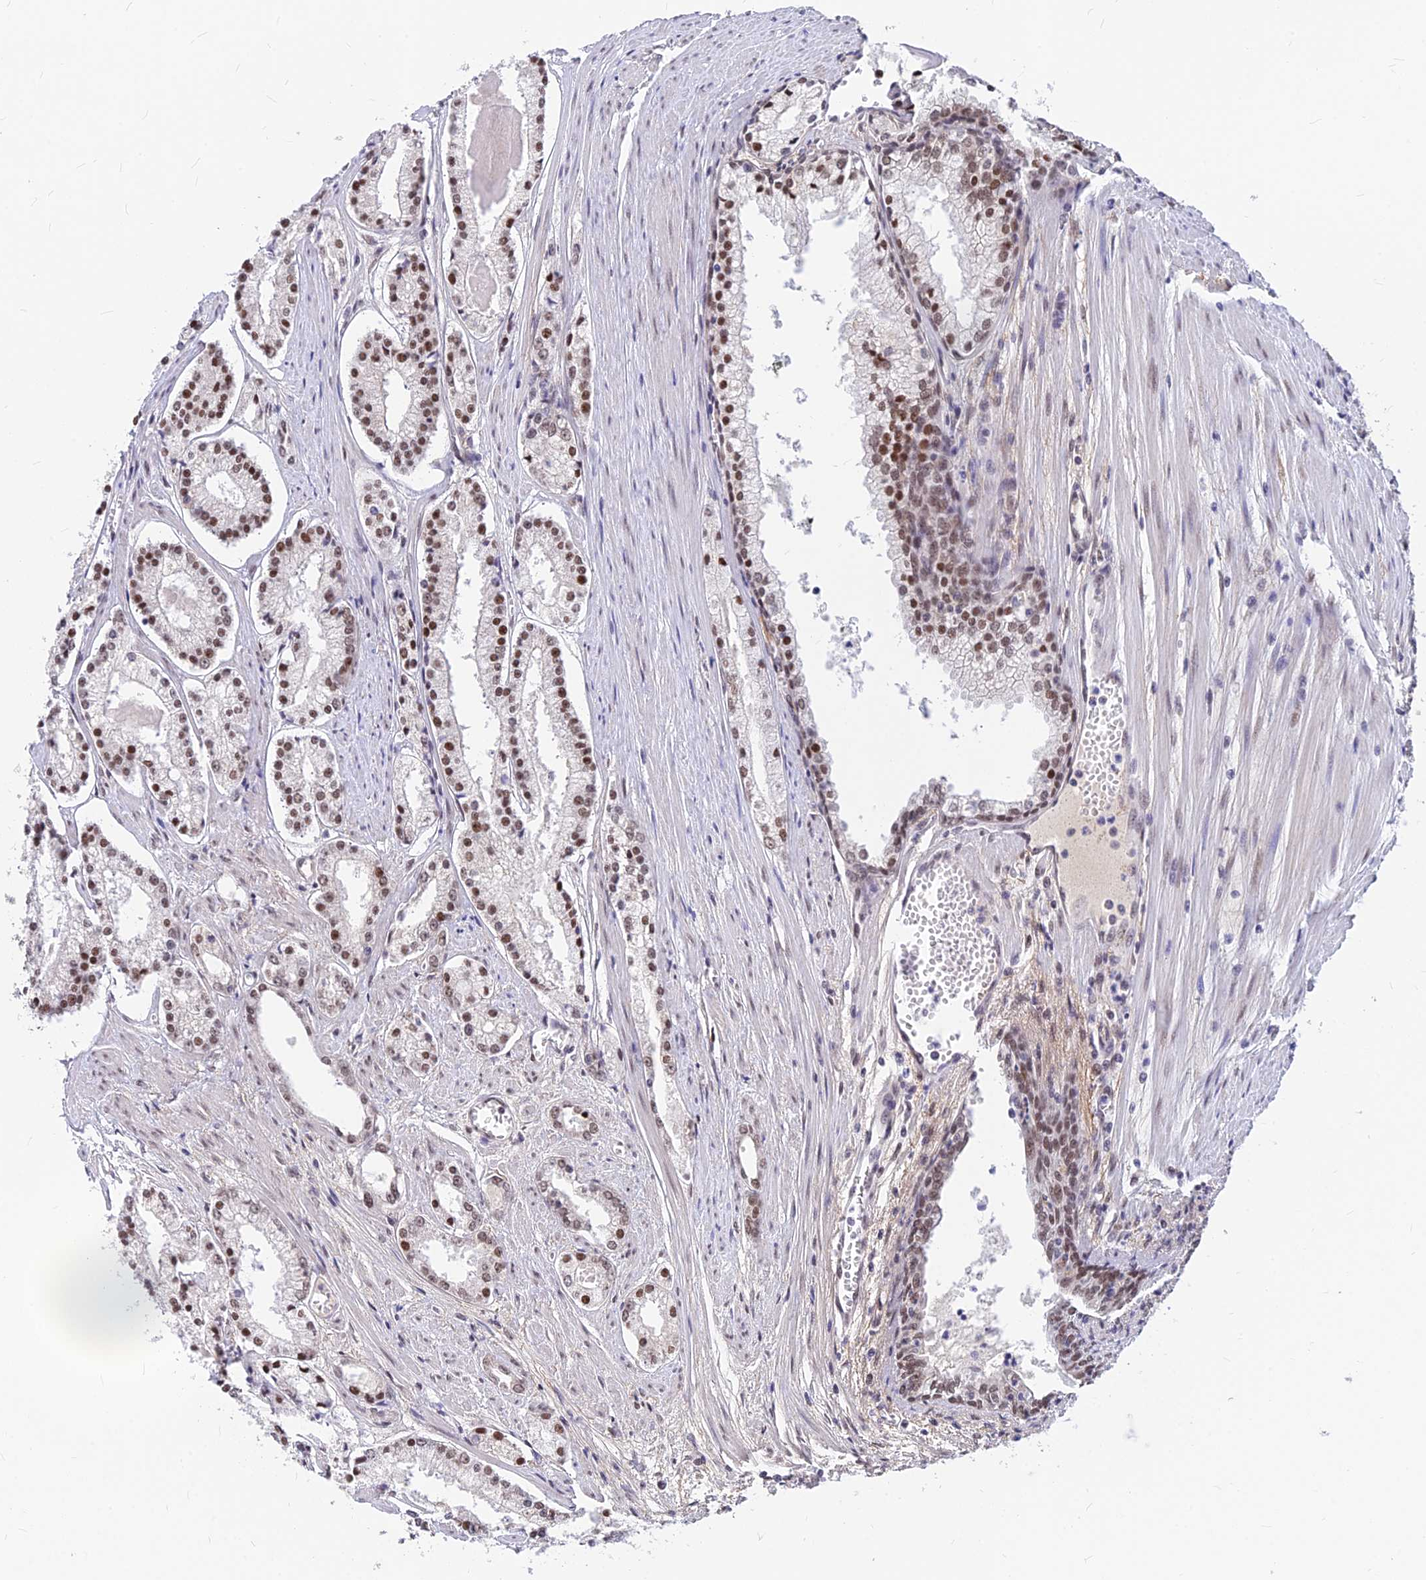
{"staining": {"intensity": "moderate", "quantity": ">75%", "location": "nuclear"}, "tissue": "prostate cancer", "cell_type": "Tumor cells", "image_type": "cancer", "snomed": [{"axis": "morphology", "description": "Adenocarcinoma, Low grade"}, {"axis": "topography", "description": "Prostate"}], "caption": "DAB (3,3'-diaminobenzidine) immunohistochemical staining of low-grade adenocarcinoma (prostate) demonstrates moderate nuclear protein expression in approximately >75% of tumor cells.", "gene": "KCTD13", "patient": {"sex": "male", "age": 54}}